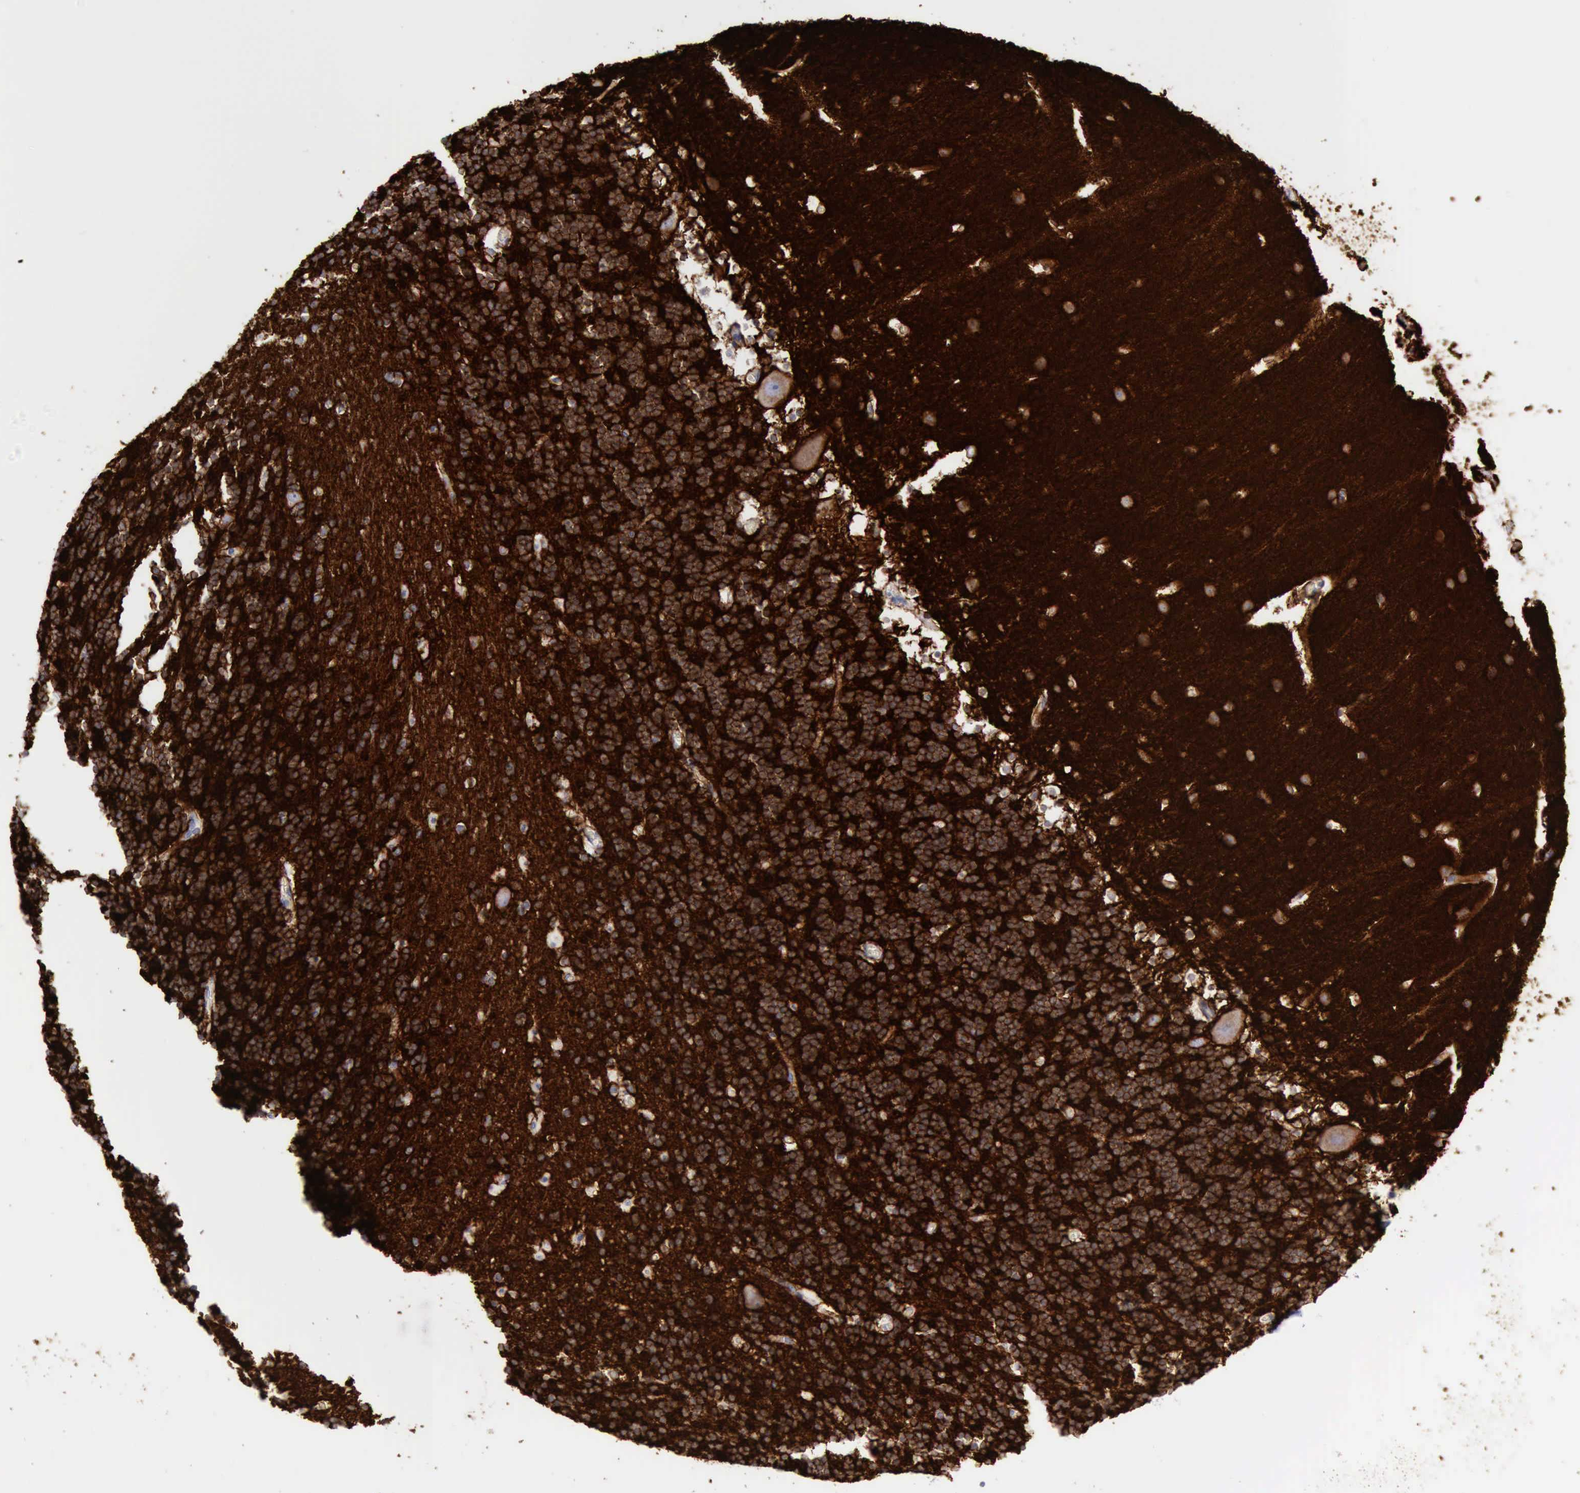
{"staining": {"intensity": "strong", "quantity": ">75%", "location": "cytoplasmic/membranous"}, "tissue": "cerebellum", "cell_type": "Cells in granular layer", "image_type": "normal", "snomed": [{"axis": "morphology", "description": "Normal tissue, NOS"}, {"axis": "topography", "description": "Cerebellum"}], "caption": "Immunohistochemistry of unremarkable cerebellum demonstrates high levels of strong cytoplasmic/membranous staining in approximately >75% of cells in granular layer.", "gene": "NCAM1", "patient": {"sex": "male", "age": 45}}